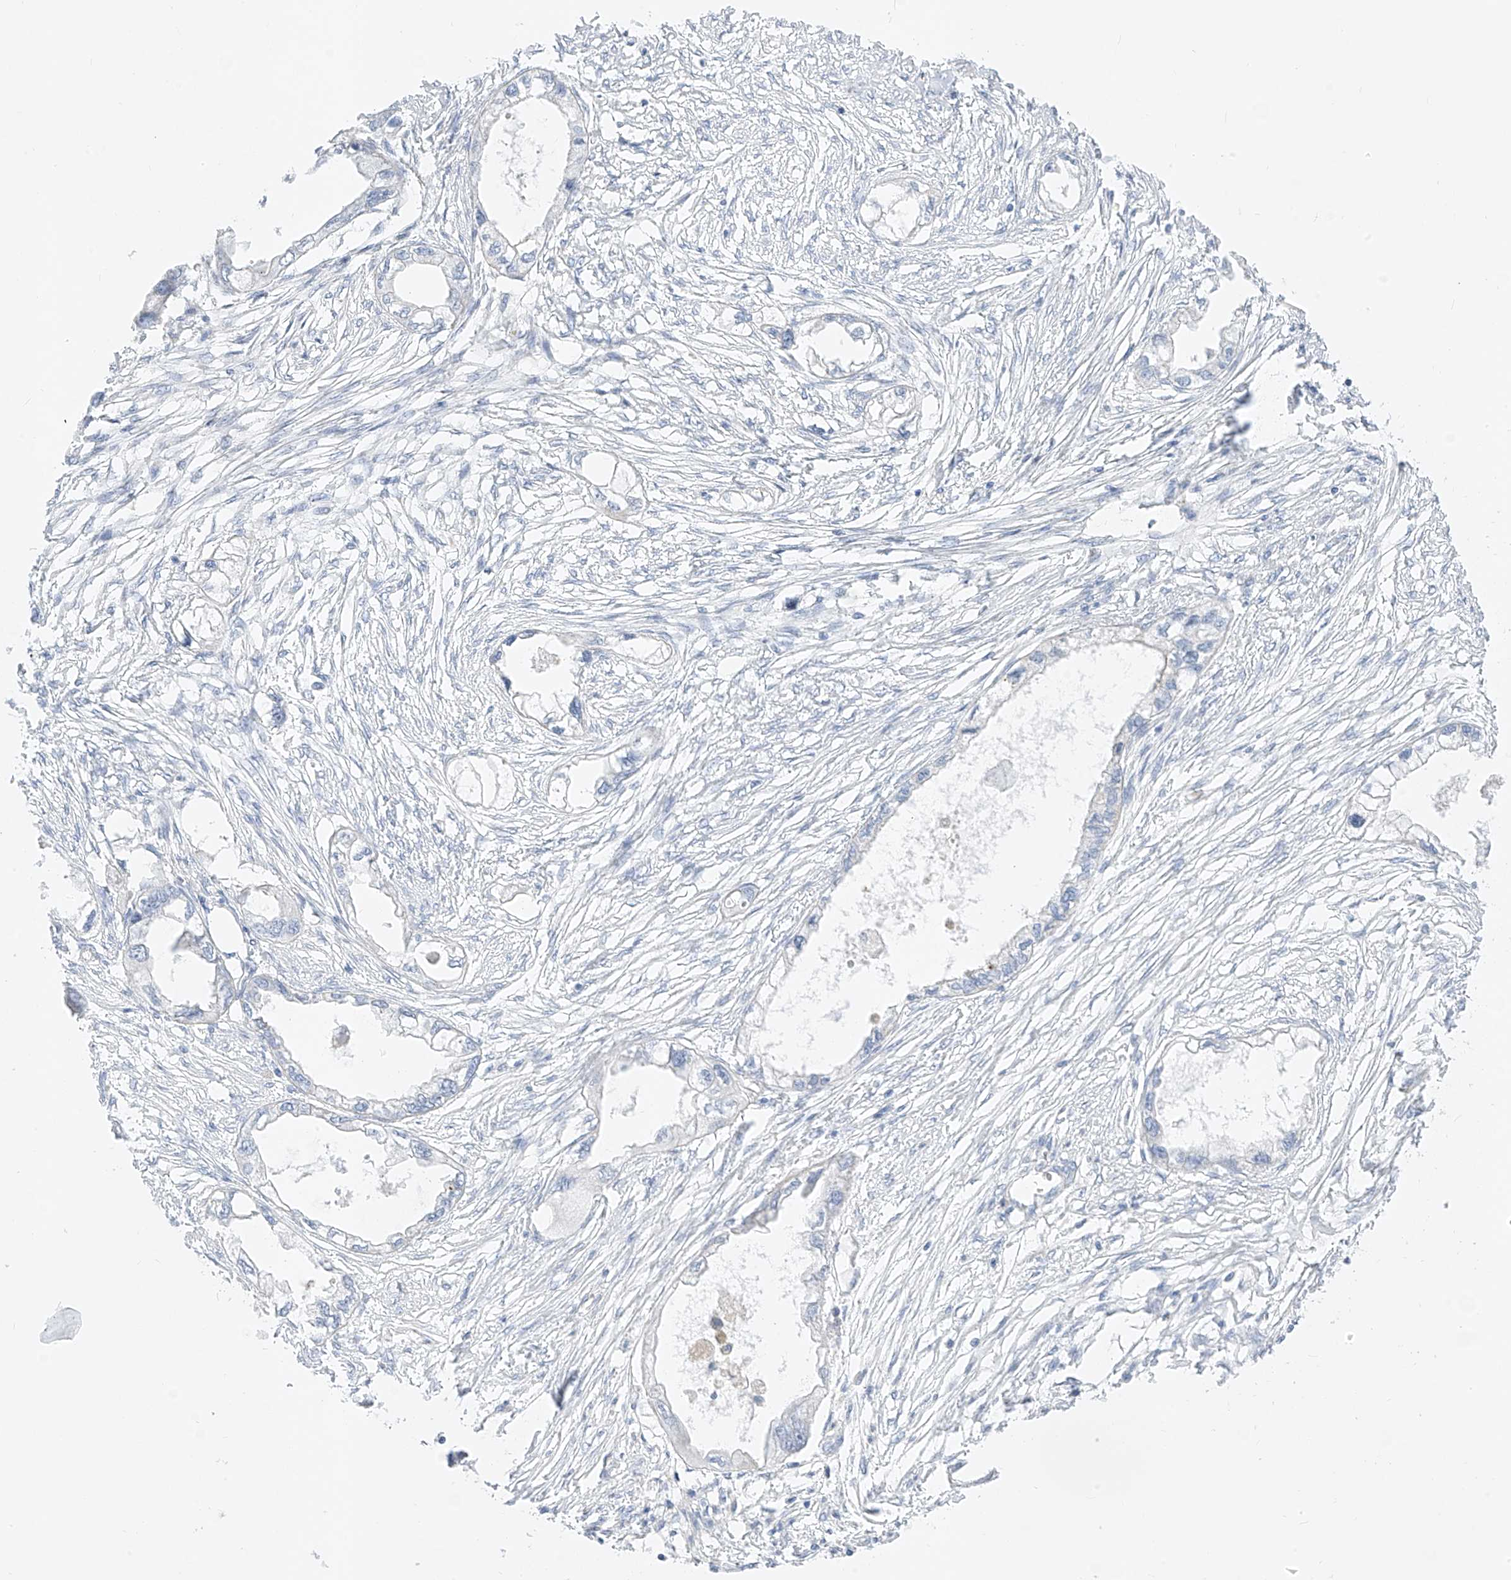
{"staining": {"intensity": "negative", "quantity": "none", "location": "none"}, "tissue": "endometrial cancer", "cell_type": "Tumor cells", "image_type": "cancer", "snomed": [{"axis": "morphology", "description": "Adenocarcinoma, NOS"}, {"axis": "morphology", "description": "Adenocarcinoma, metastatic, NOS"}, {"axis": "topography", "description": "Adipose tissue"}, {"axis": "topography", "description": "Endometrium"}], "caption": "Tumor cells are negative for brown protein staining in endometrial metastatic adenocarcinoma.", "gene": "ZNF404", "patient": {"sex": "female", "age": 67}}